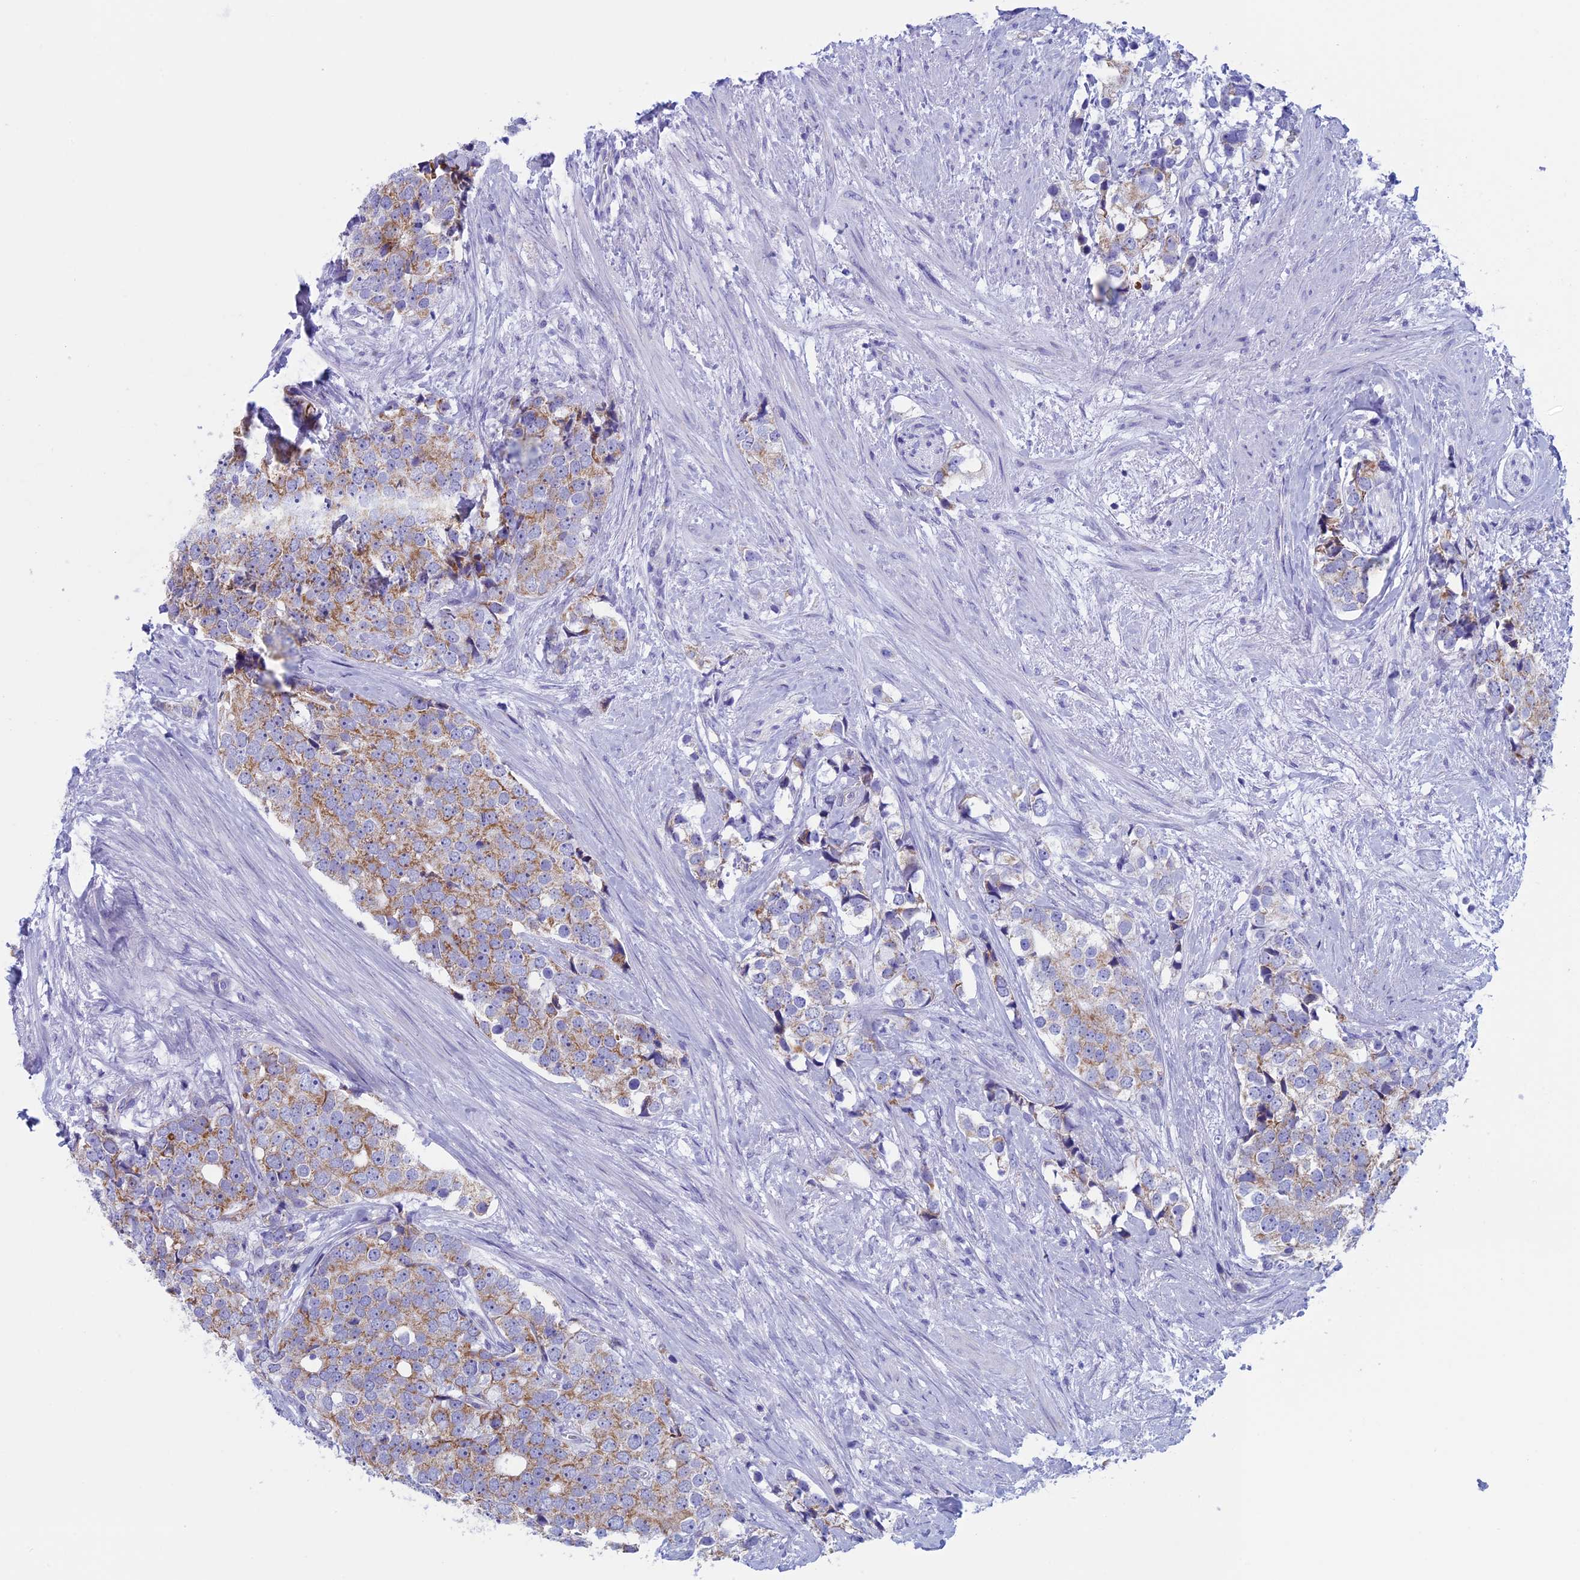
{"staining": {"intensity": "moderate", "quantity": "25%-75%", "location": "cytoplasmic/membranous"}, "tissue": "prostate cancer", "cell_type": "Tumor cells", "image_type": "cancer", "snomed": [{"axis": "morphology", "description": "Adenocarcinoma, High grade"}, {"axis": "topography", "description": "Prostate"}], "caption": "Prostate cancer (high-grade adenocarcinoma) stained for a protein reveals moderate cytoplasmic/membranous positivity in tumor cells.", "gene": "NDUFB9", "patient": {"sex": "male", "age": 49}}